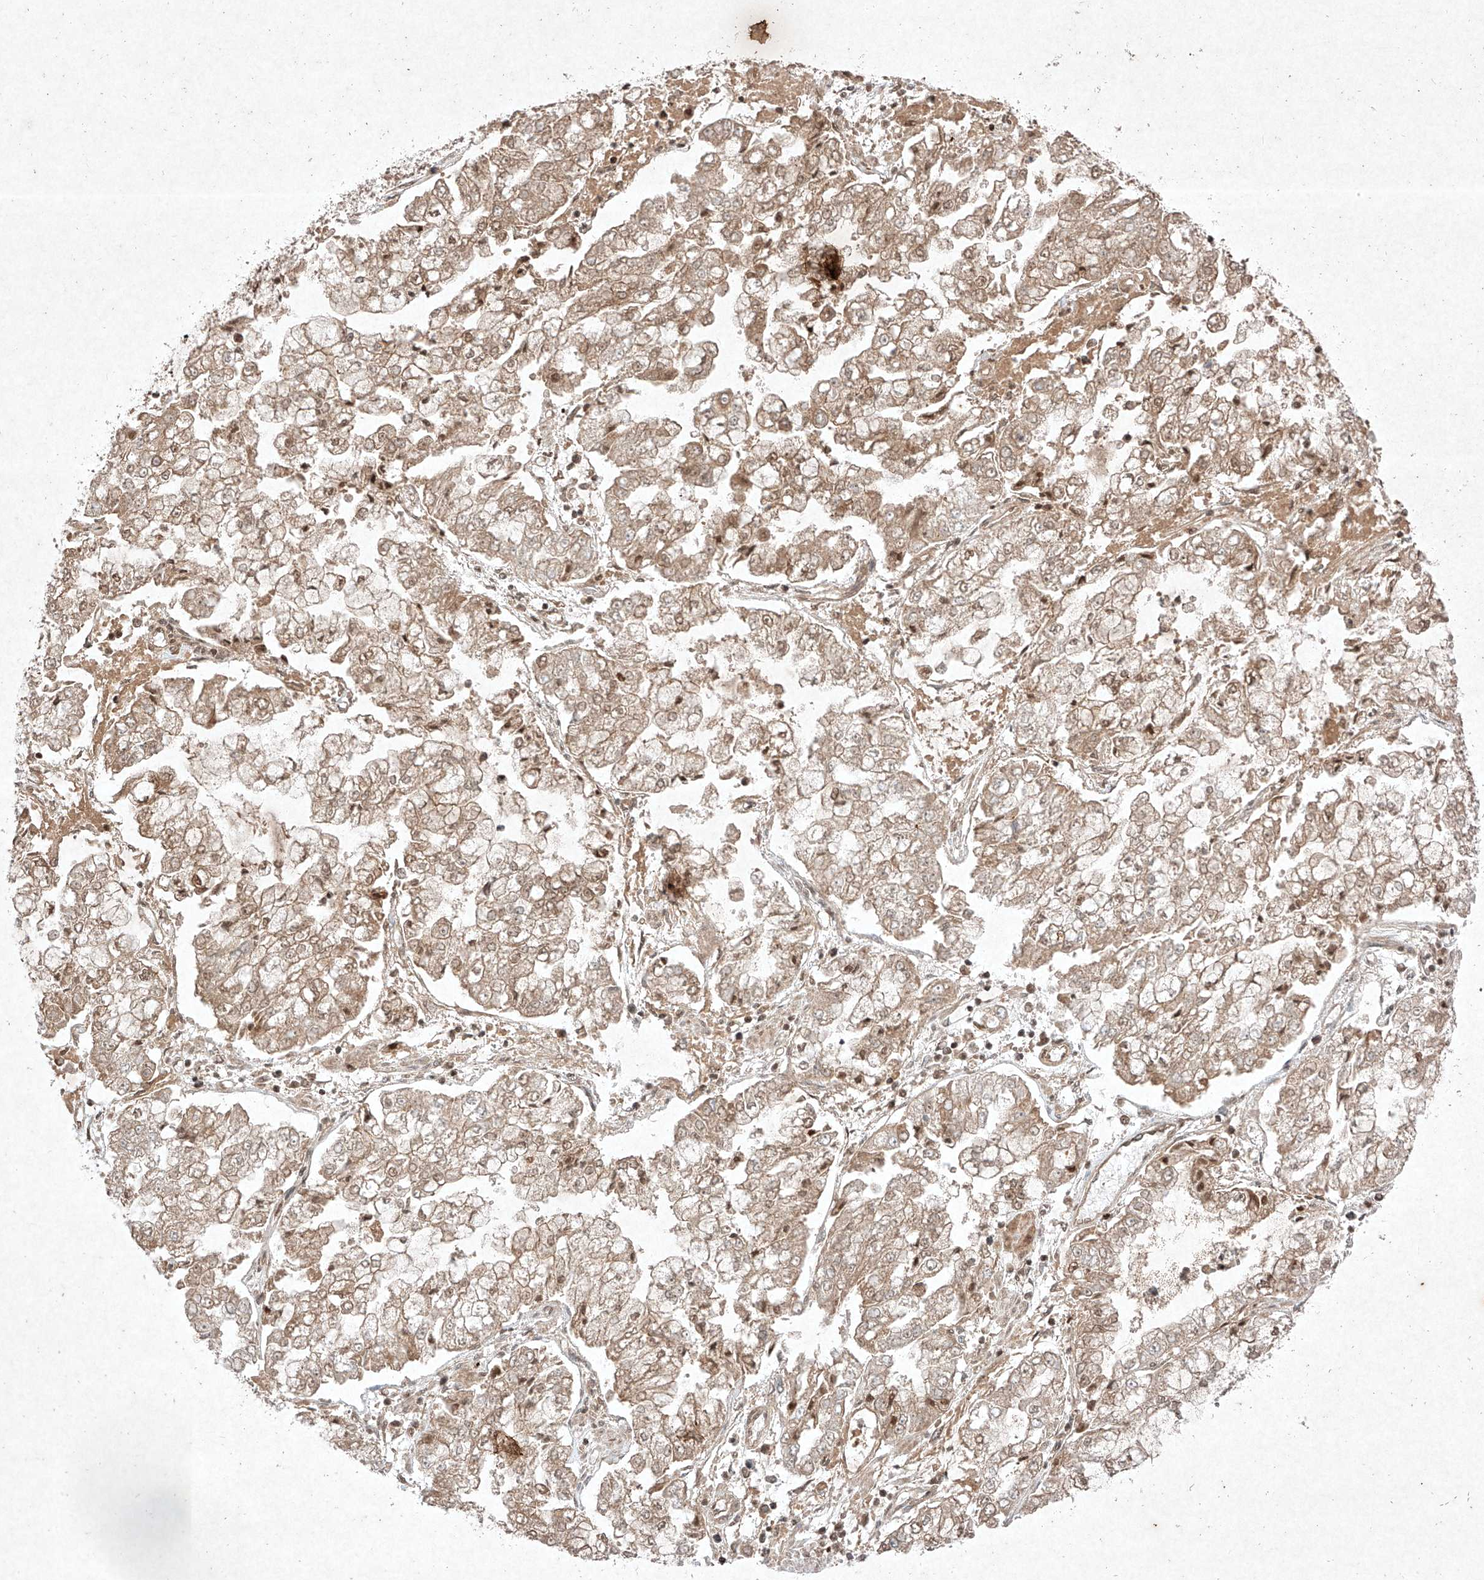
{"staining": {"intensity": "moderate", "quantity": ">75%", "location": "cytoplasmic/membranous,nuclear"}, "tissue": "stomach cancer", "cell_type": "Tumor cells", "image_type": "cancer", "snomed": [{"axis": "morphology", "description": "Adenocarcinoma, NOS"}, {"axis": "topography", "description": "Stomach"}], "caption": "A histopathology image of stomach cancer stained for a protein demonstrates moderate cytoplasmic/membranous and nuclear brown staining in tumor cells.", "gene": "RNF31", "patient": {"sex": "male", "age": 76}}